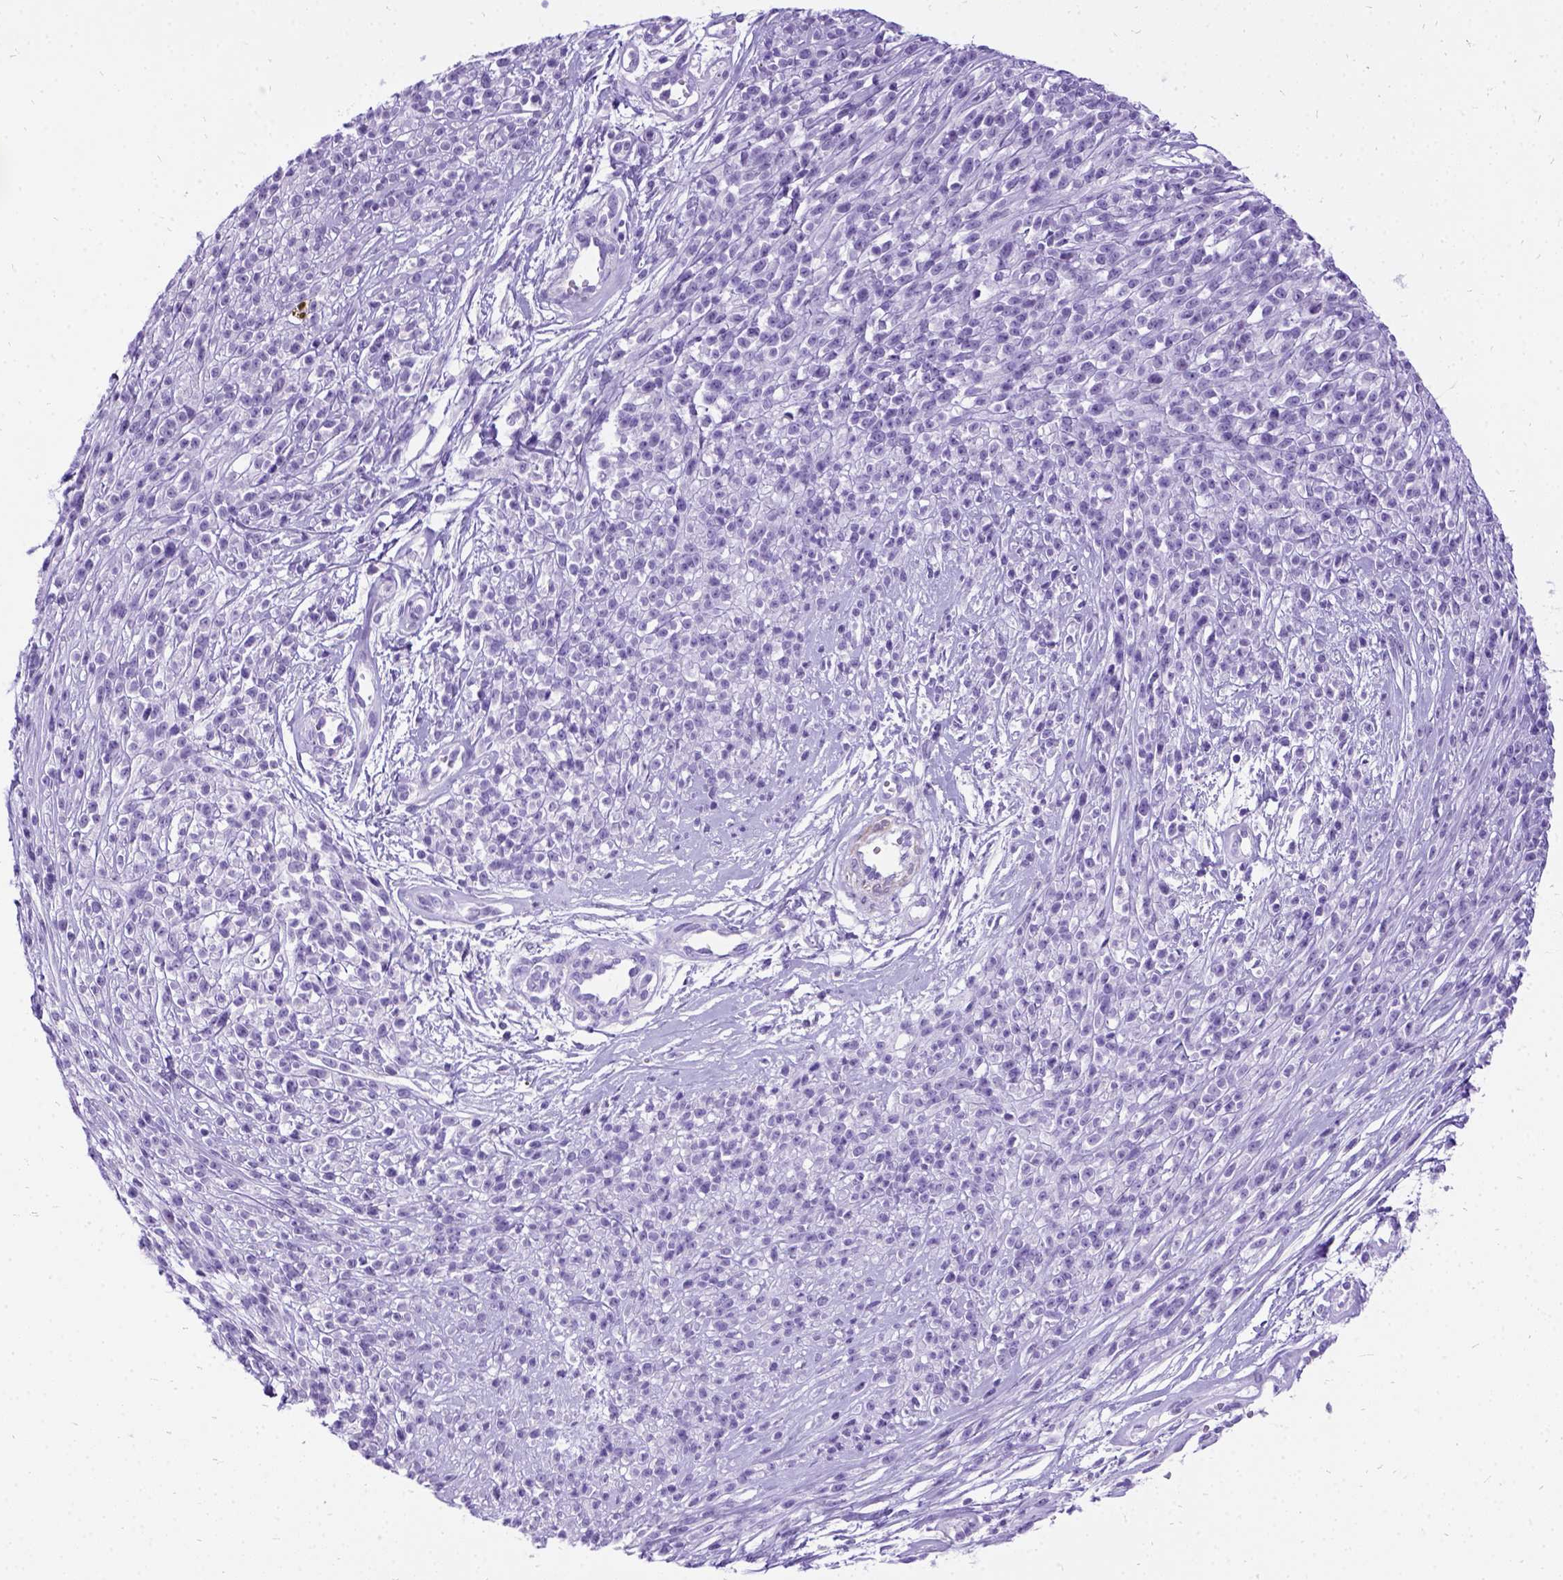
{"staining": {"intensity": "negative", "quantity": "none", "location": "none"}, "tissue": "melanoma", "cell_type": "Tumor cells", "image_type": "cancer", "snomed": [{"axis": "morphology", "description": "Malignant melanoma, NOS"}, {"axis": "topography", "description": "Skin"}, {"axis": "topography", "description": "Skin of trunk"}], "caption": "Micrograph shows no significant protein staining in tumor cells of melanoma.", "gene": "PRG2", "patient": {"sex": "male", "age": 74}}